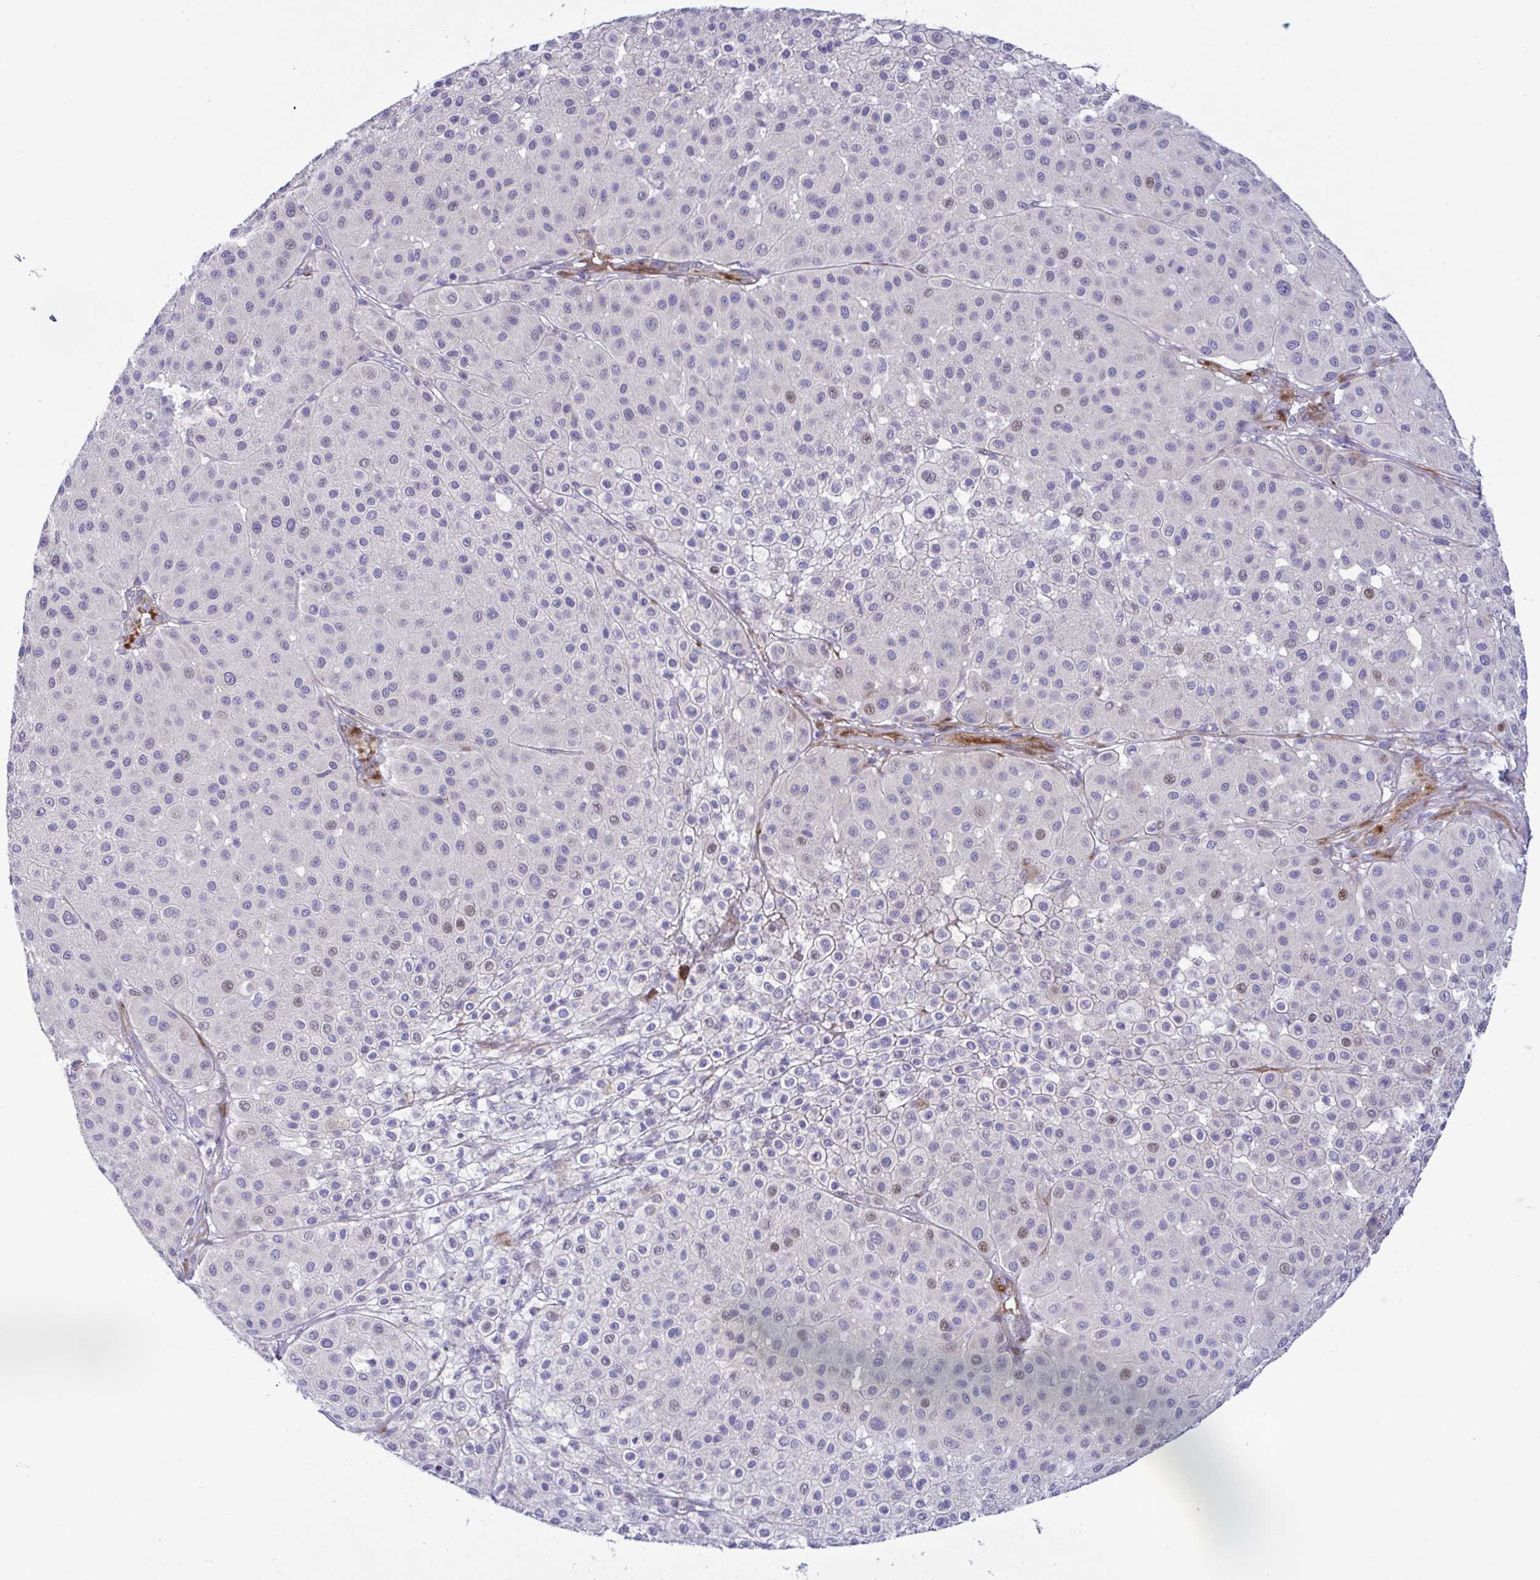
{"staining": {"intensity": "weak", "quantity": "<25%", "location": "nuclear"}, "tissue": "melanoma", "cell_type": "Tumor cells", "image_type": "cancer", "snomed": [{"axis": "morphology", "description": "Malignant melanoma, Metastatic site"}, {"axis": "topography", "description": "Smooth muscle"}], "caption": "Tumor cells show no significant protein expression in melanoma. The staining is performed using DAB (3,3'-diaminobenzidine) brown chromogen with nuclei counter-stained in using hematoxylin.", "gene": "ZNF713", "patient": {"sex": "male", "age": 41}}